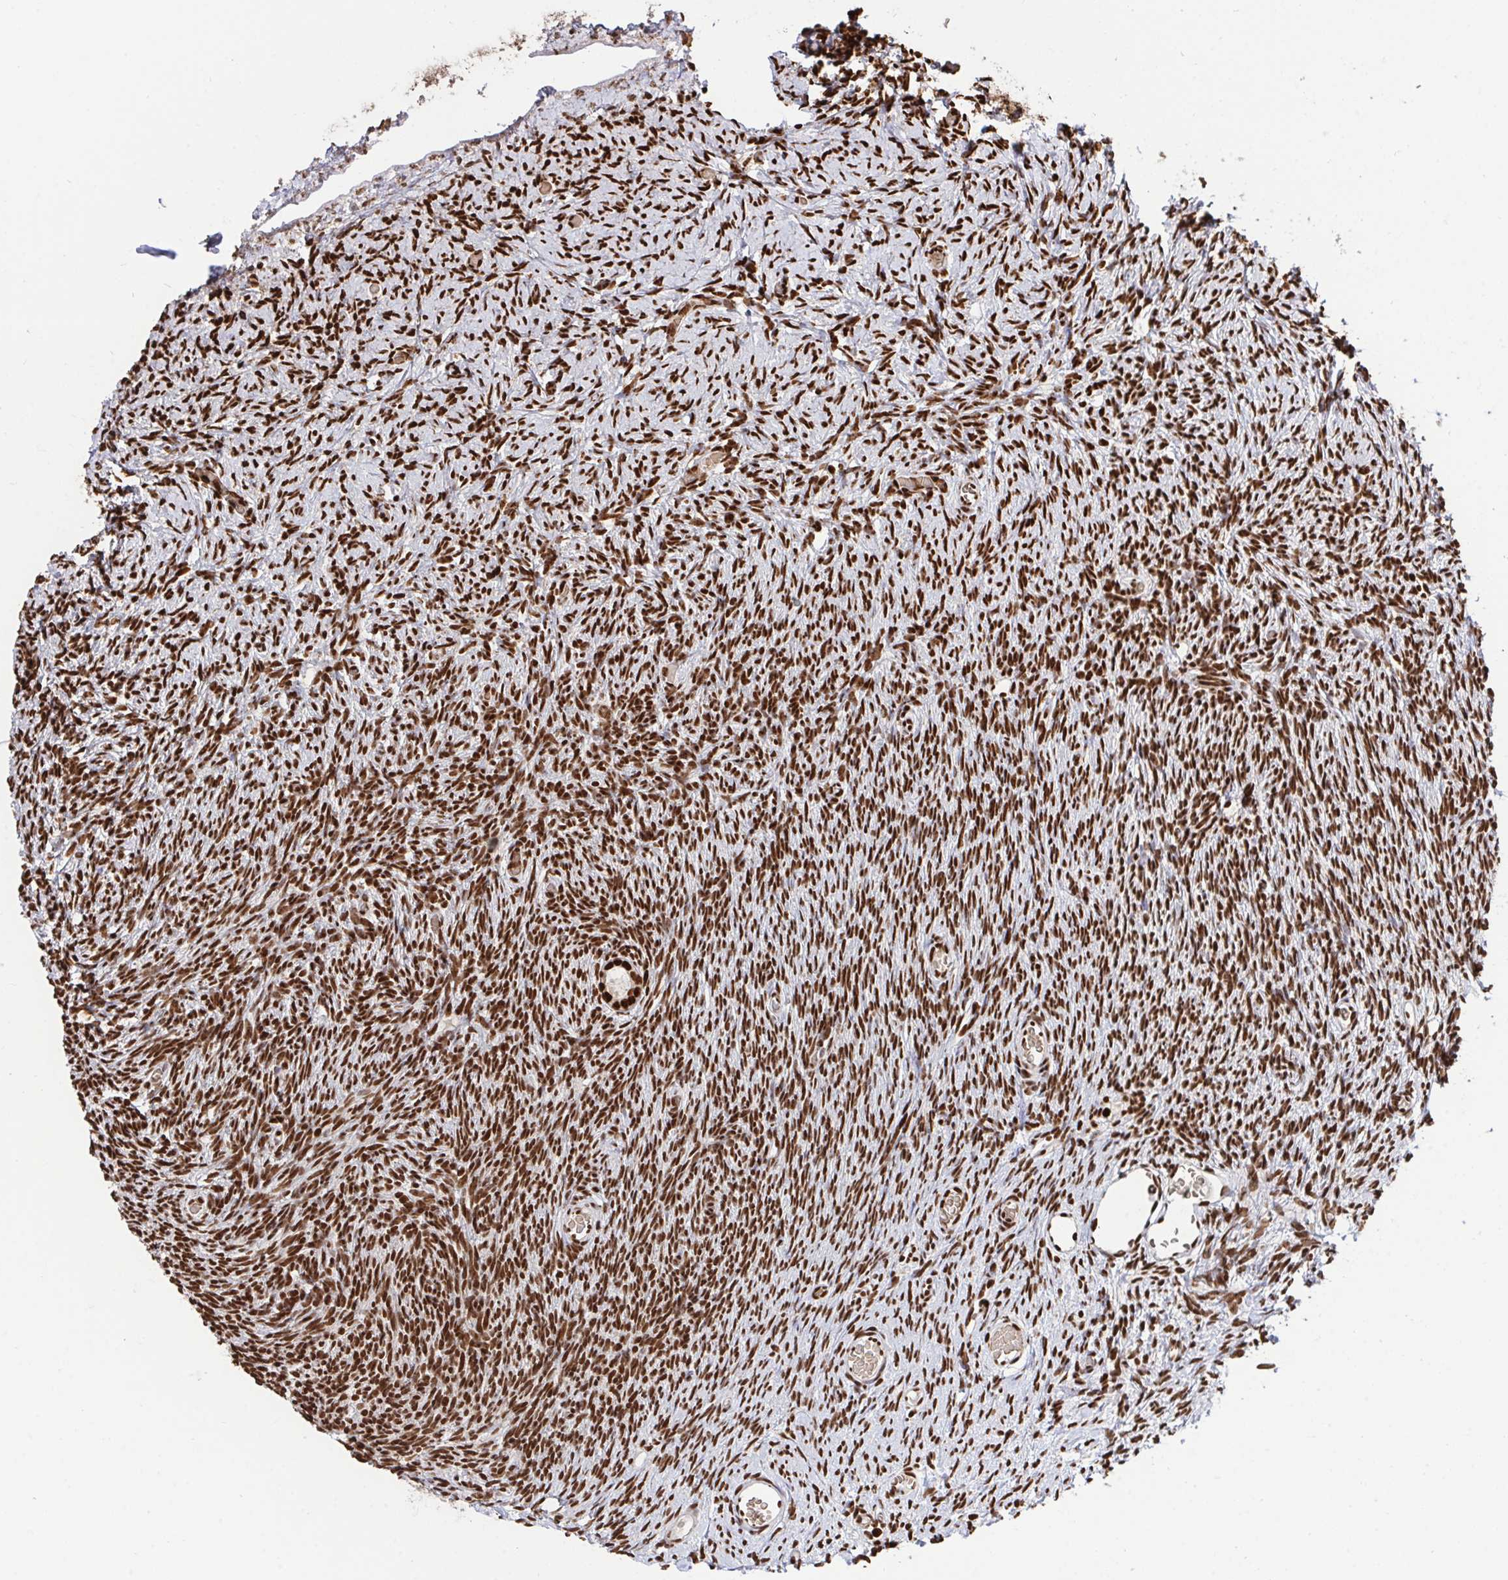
{"staining": {"intensity": "strong", "quantity": ">75%", "location": "nuclear"}, "tissue": "ovary", "cell_type": "Follicle cells", "image_type": "normal", "snomed": [{"axis": "morphology", "description": "Normal tissue, NOS"}, {"axis": "topography", "description": "Ovary"}], "caption": "IHC histopathology image of benign human ovary stained for a protein (brown), which reveals high levels of strong nuclear staining in about >75% of follicle cells.", "gene": "ENSG00000268083", "patient": {"sex": "female", "age": 39}}